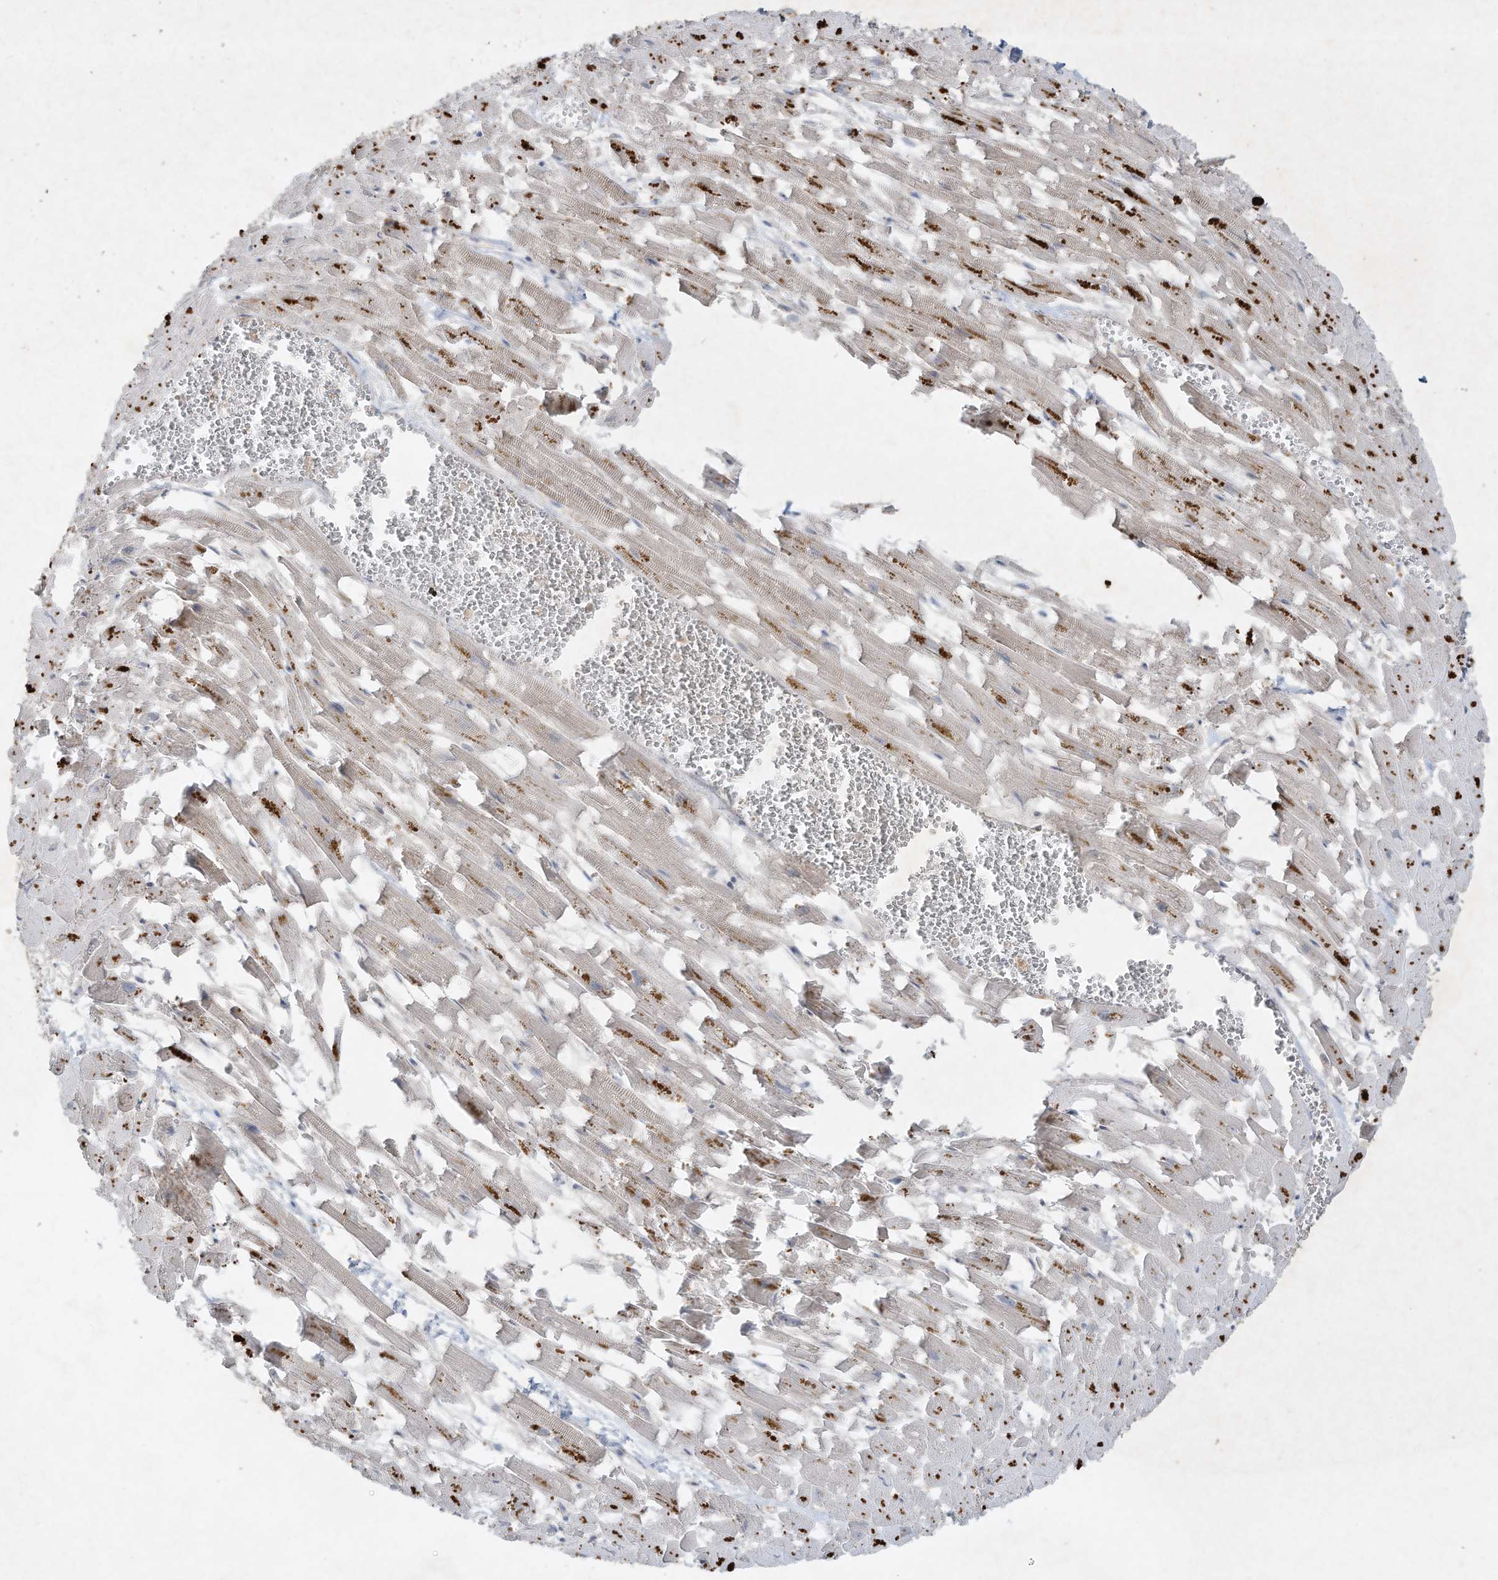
{"staining": {"intensity": "moderate", "quantity": "25%-75%", "location": "cytoplasmic/membranous"}, "tissue": "heart muscle", "cell_type": "Cardiomyocytes", "image_type": "normal", "snomed": [{"axis": "morphology", "description": "Normal tissue, NOS"}, {"axis": "topography", "description": "Heart"}], "caption": "This photomicrograph demonstrates immunohistochemistry staining of benign human heart muscle, with medium moderate cytoplasmic/membranous expression in approximately 25%-75% of cardiomyocytes.", "gene": "FETUB", "patient": {"sex": "female", "age": 64}}